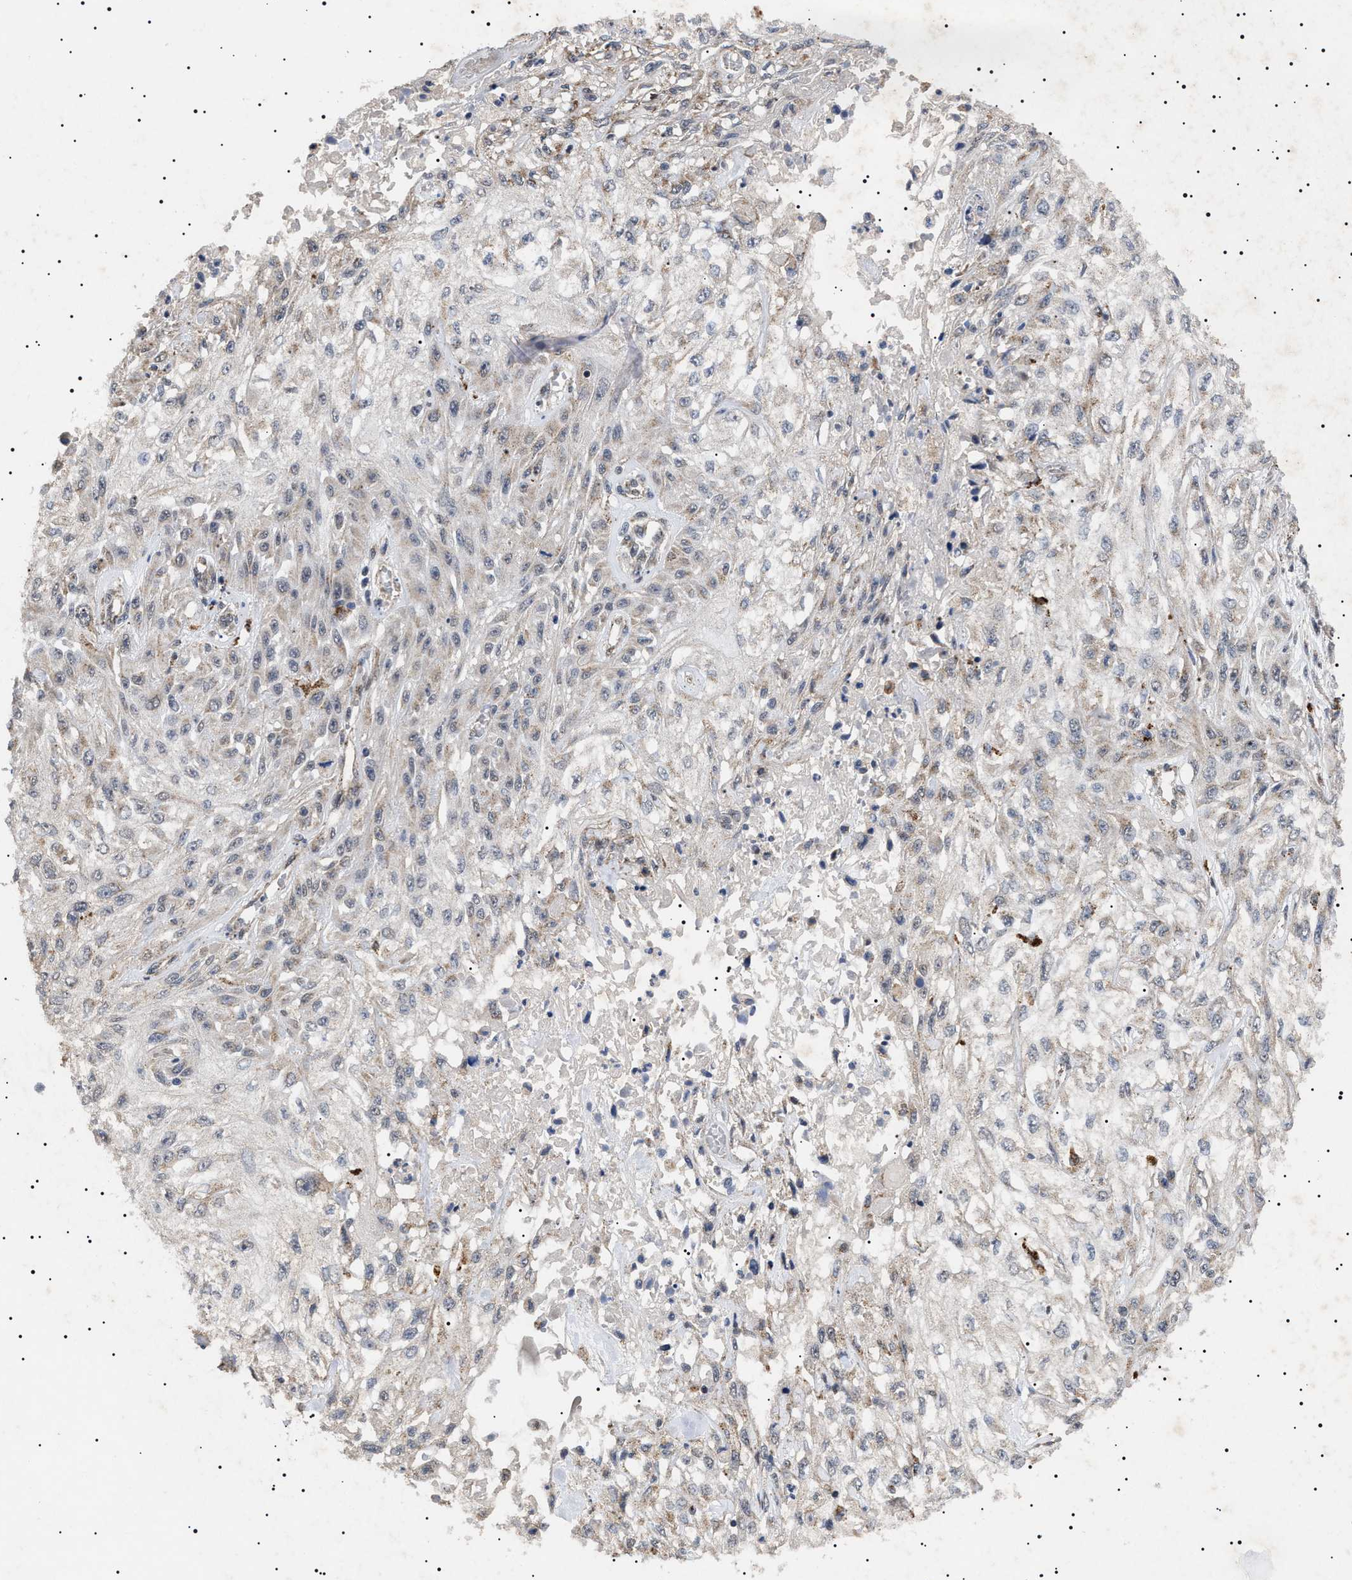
{"staining": {"intensity": "negative", "quantity": "none", "location": "none"}, "tissue": "skin cancer", "cell_type": "Tumor cells", "image_type": "cancer", "snomed": [{"axis": "morphology", "description": "Squamous cell carcinoma, NOS"}, {"axis": "morphology", "description": "Squamous cell carcinoma, metastatic, NOS"}, {"axis": "topography", "description": "Skin"}, {"axis": "topography", "description": "Lymph node"}], "caption": "Tumor cells are negative for protein expression in human skin squamous cell carcinoma.", "gene": "RAB34", "patient": {"sex": "male", "age": 75}}